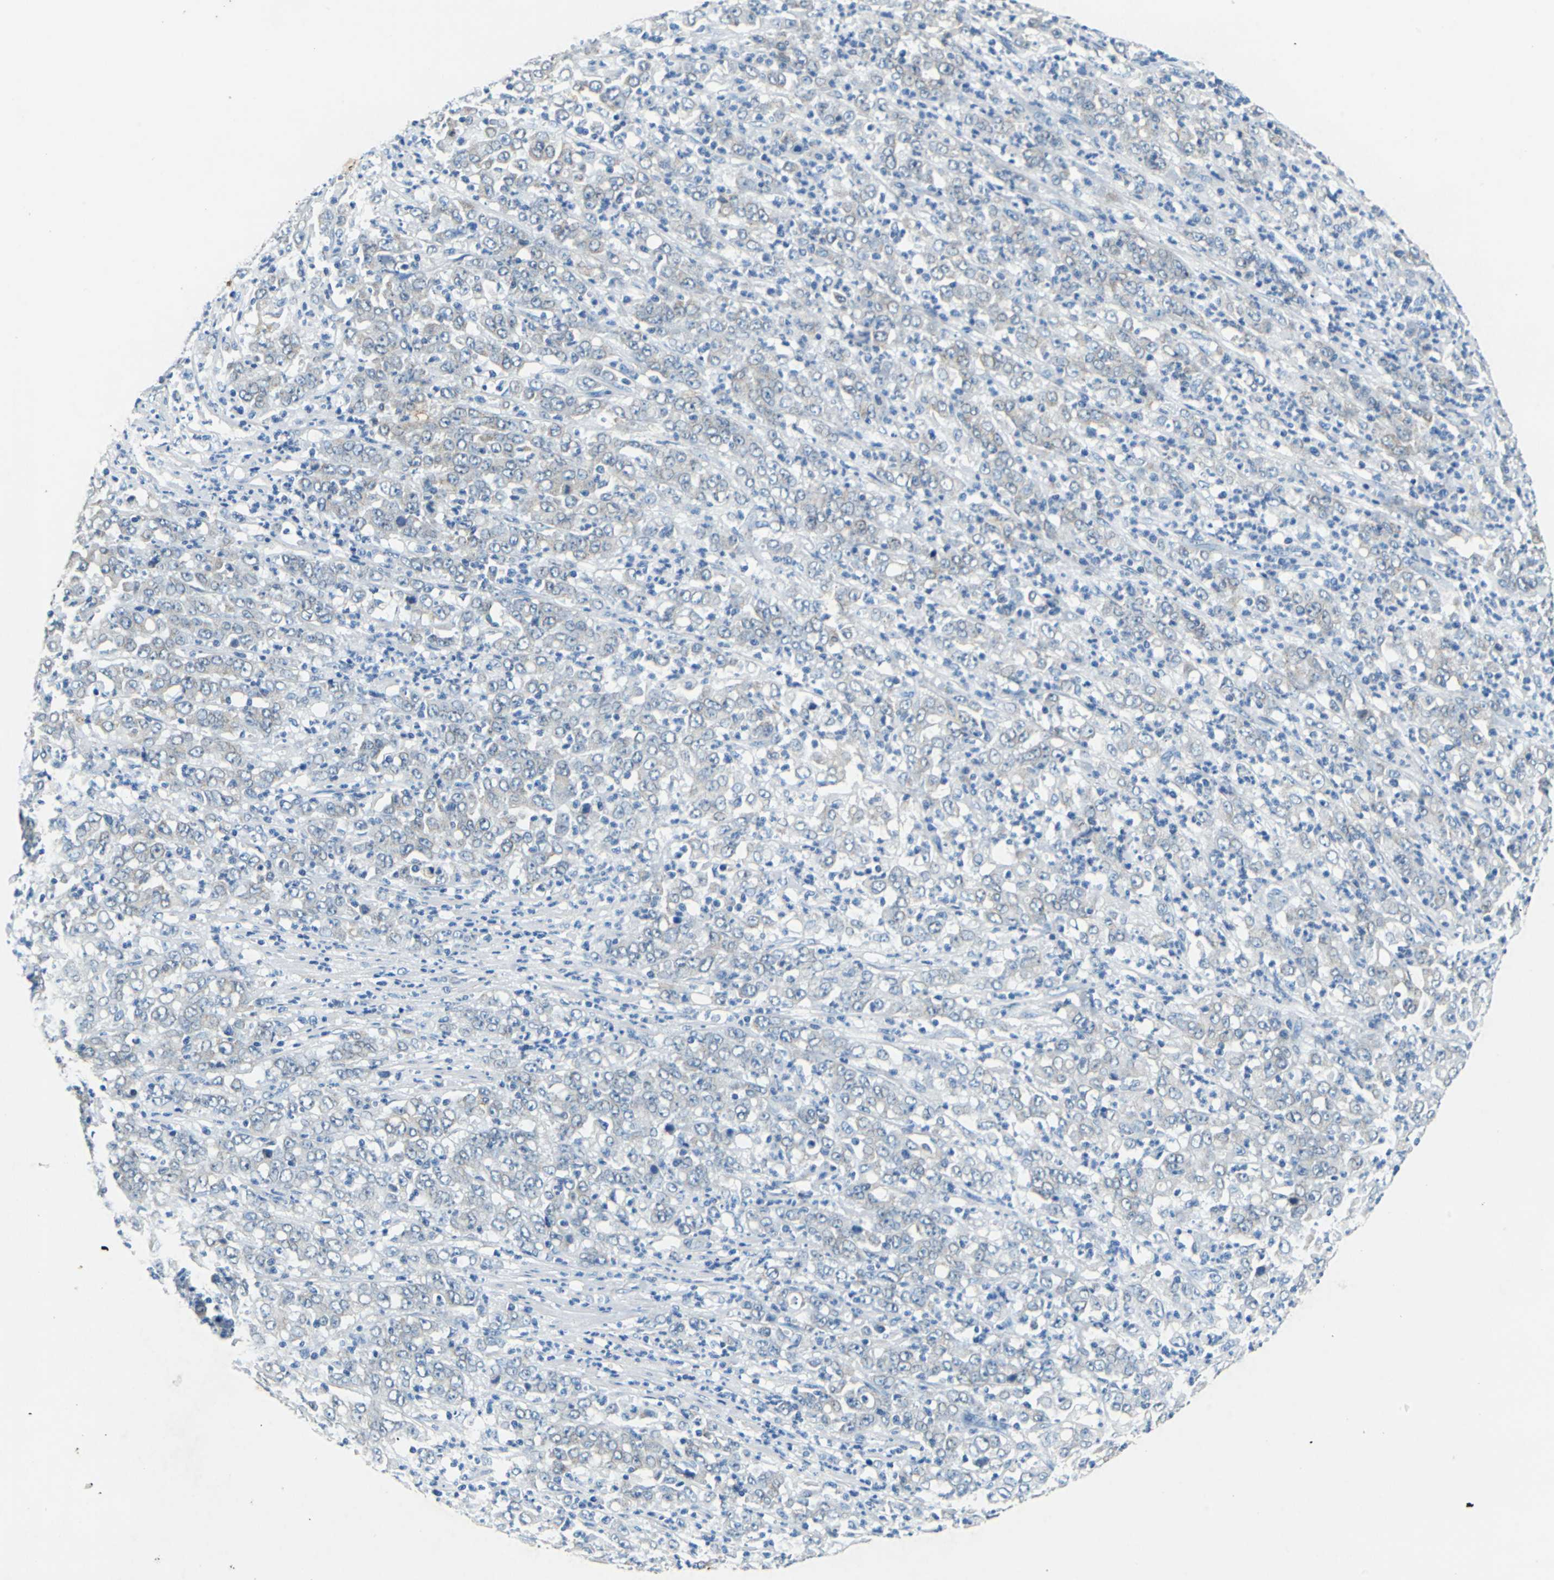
{"staining": {"intensity": "negative", "quantity": "none", "location": "none"}, "tissue": "stomach cancer", "cell_type": "Tumor cells", "image_type": "cancer", "snomed": [{"axis": "morphology", "description": "Adenocarcinoma, NOS"}, {"axis": "topography", "description": "Stomach, lower"}], "caption": "Immunohistochemistry (IHC) of human stomach cancer demonstrates no staining in tumor cells.", "gene": "TEX264", "patient": {"sex": "female", "age": 71}}